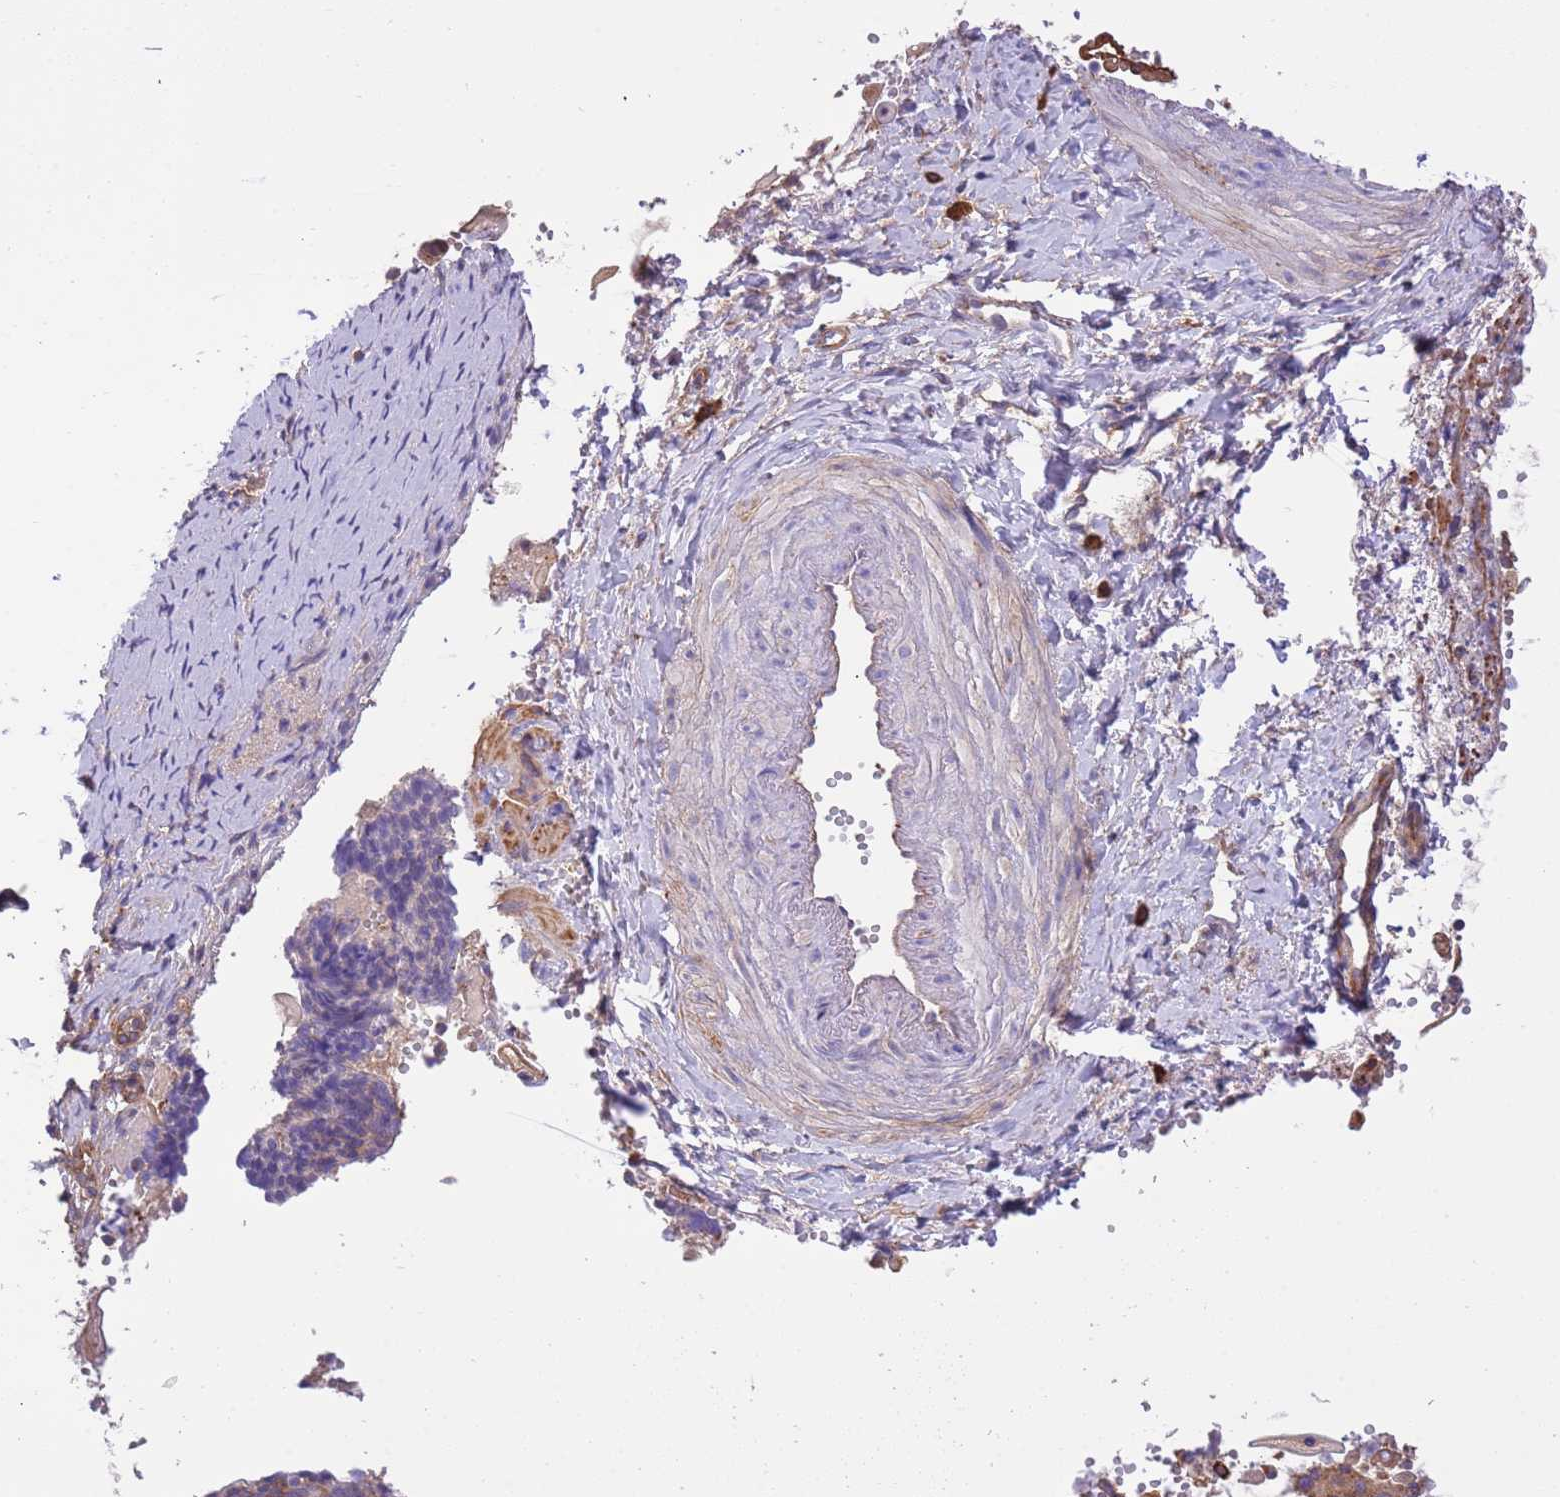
{"staining": {"intensity": "moderate", "quantity": ">75%", "location": "cytoplasmic/membranous"}, "tissue": "cervical cancer", "cell_type": "Tumor cells", "image_type": "cancer", "snomed": [{"axis": "morphology", "description": "Normal tissue, NOS"}, {"axis": "morphology", "description": "Squamous cell carcinoma, NOS"}, {"axis": "topography", "description": "Cervix"}], "caption": "A brown stain labels moderate cytoplasmic/membranous expression of a protein in human cervical cancer (squamous cell carcinoma) tumor cells.", "gene": "NAALADL1", "patient": {"sex": "female", "age": 39}}